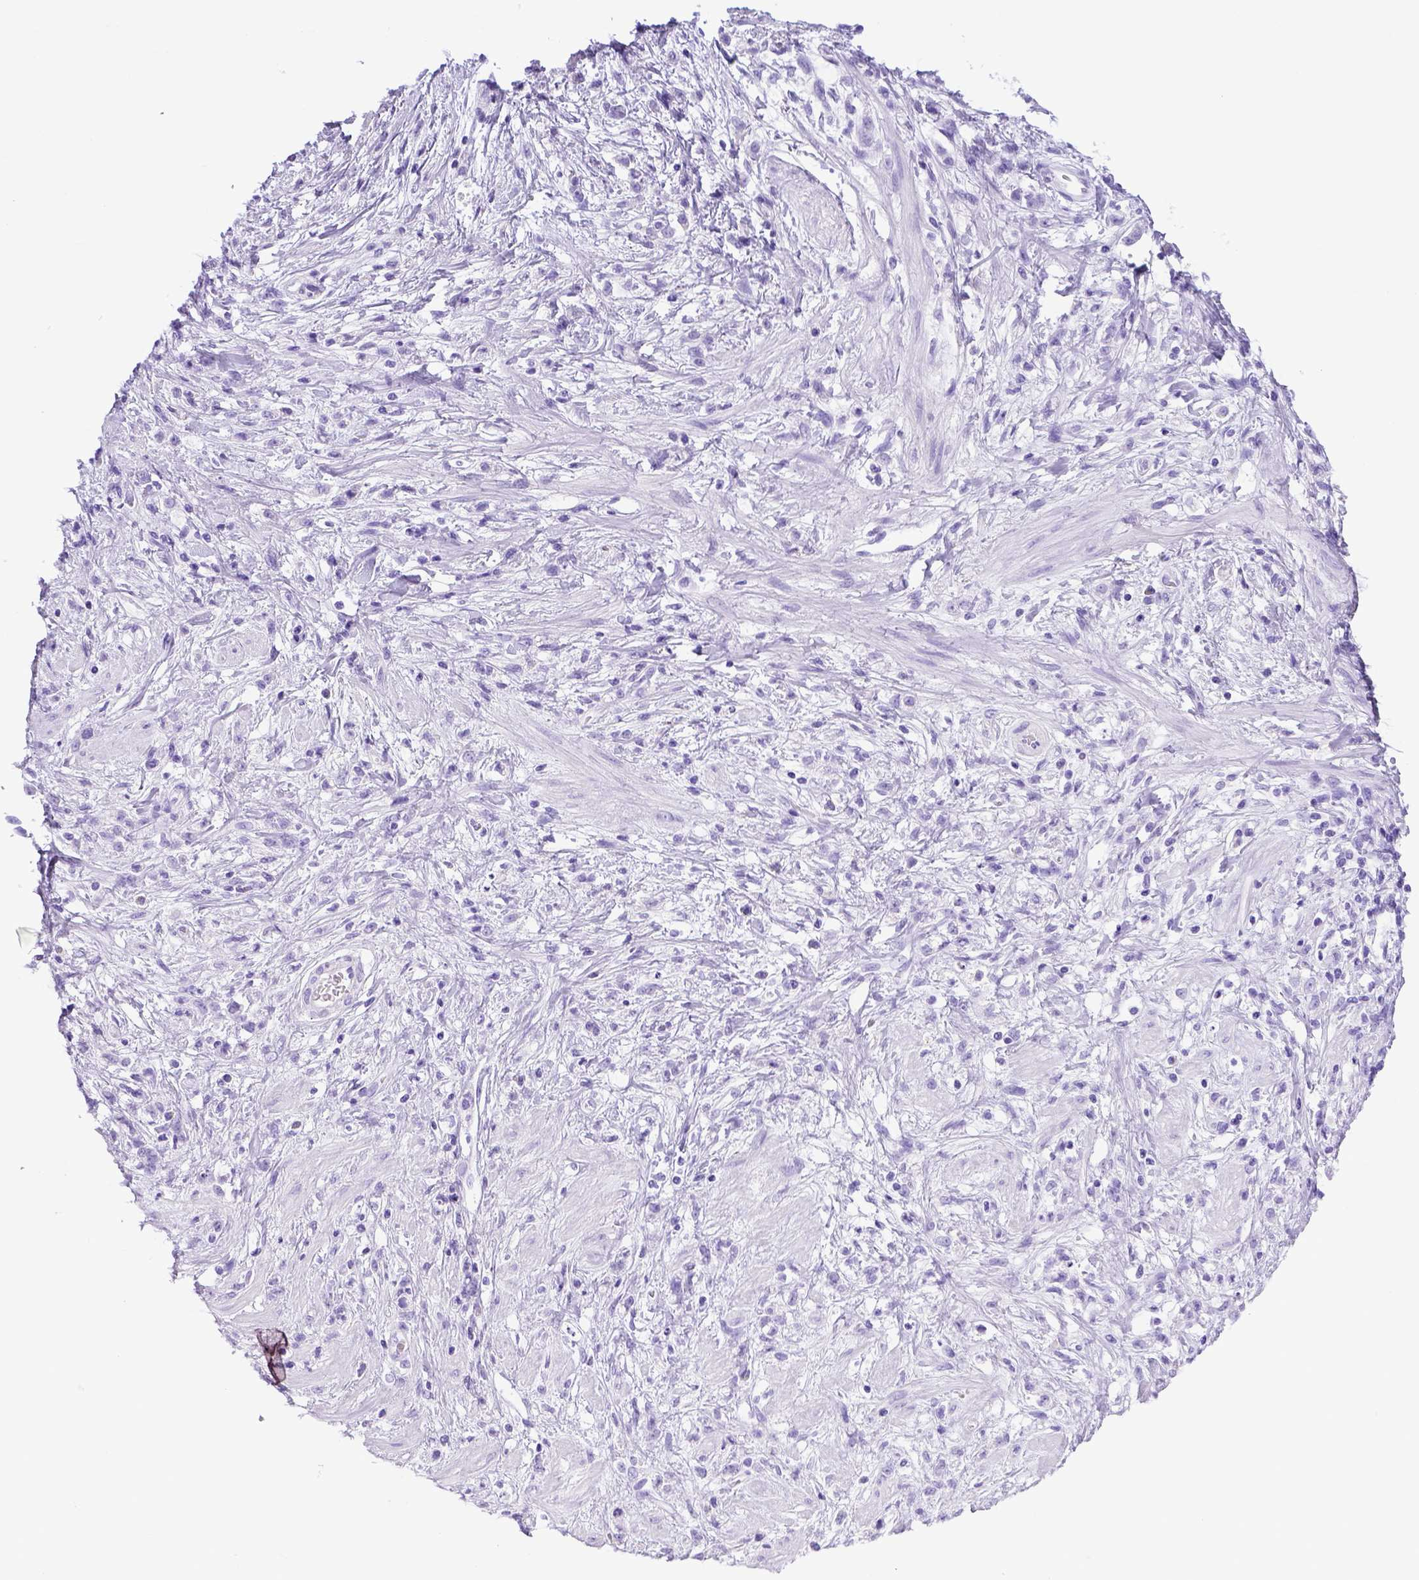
{"staining": {"intensity": "negative", "quantity": "none", "location": "none"}, "tissue": "stomach cancer", "cell_type": "Tumor cells", "image_type": "cancer", "snomed": [{"axis": "morphology", "description": "Adenocarcinoma, NOS"}, {"axis": "topography", "description": "Stomach"}], "caption": "Stomach adenocarcinoma stained for a protein using IHC demonstrates no staining tumor cells.", "gene": "ITIH4", "patient": {"sex": "female", "age": 60}}